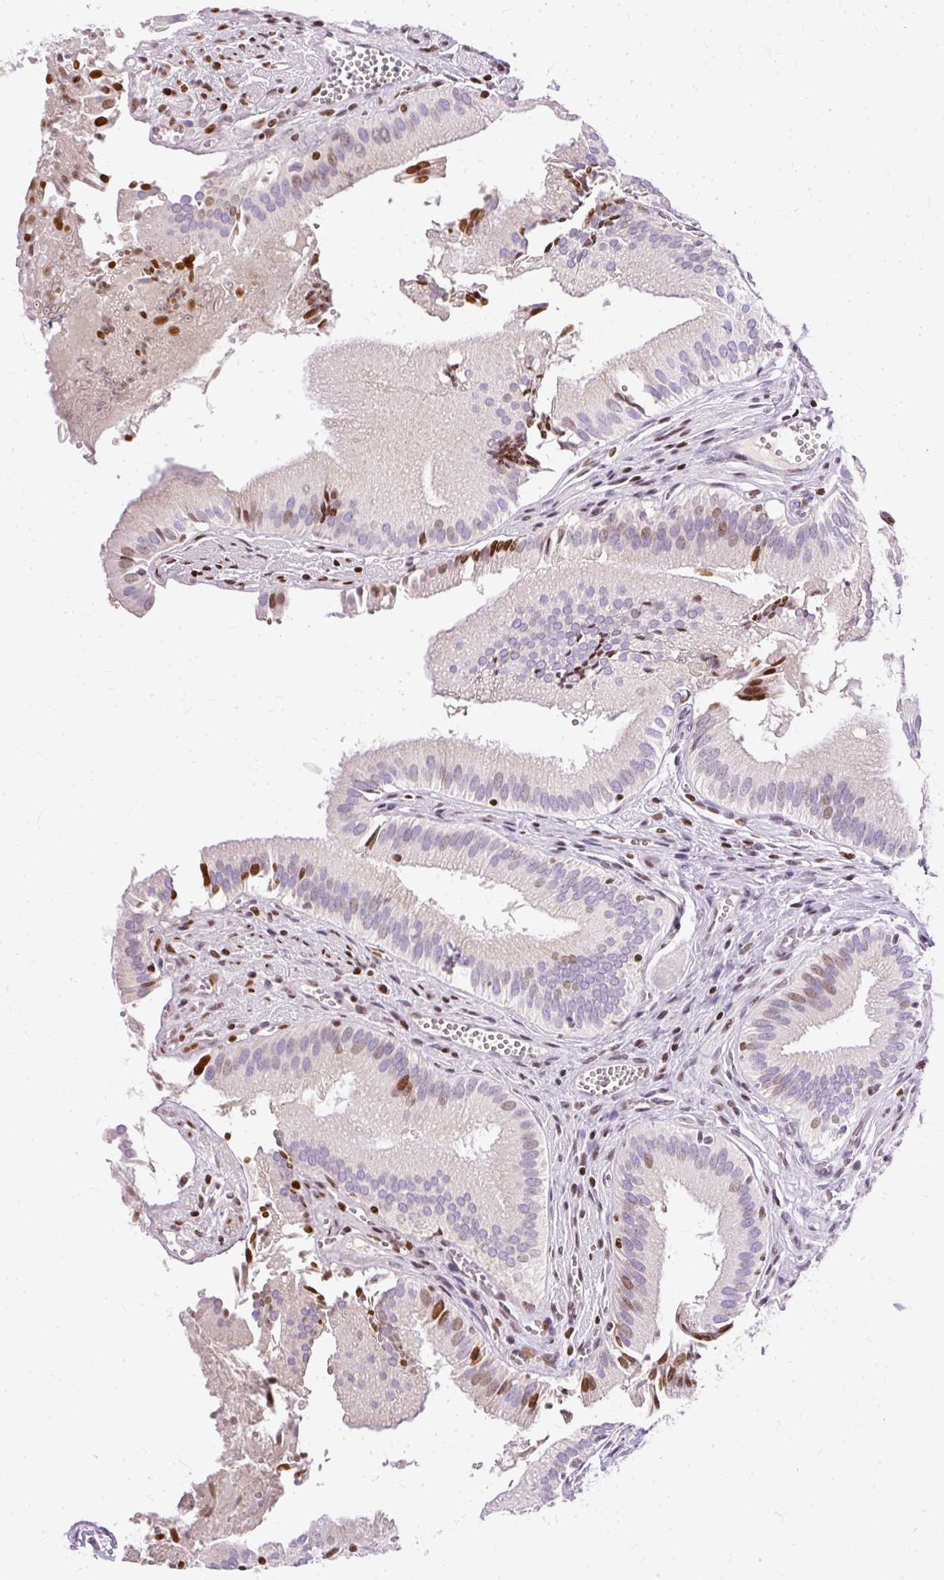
{"staining": {"intensity": "moderate", "quantity": "<25%", "location": "nuclear"}, "tissue": "gallbladder", "cell_type": "Glandular cells", "image_type": "normal", "snomed": [{"axis": "morphology", "description": "Normal tissue, NOS"}, {"axis": "topography", "description": "Gallbladder"}, {"axis": "topography", "description": "Peripheral nerve tissue"}], "caption": "Human gallbladder stained with a brown dye demonstrates moderate nuclear positive expression in about <25% of glandular cells.", "gene": "TMEM177", "patient": {"sex": "male", "age": 17}}